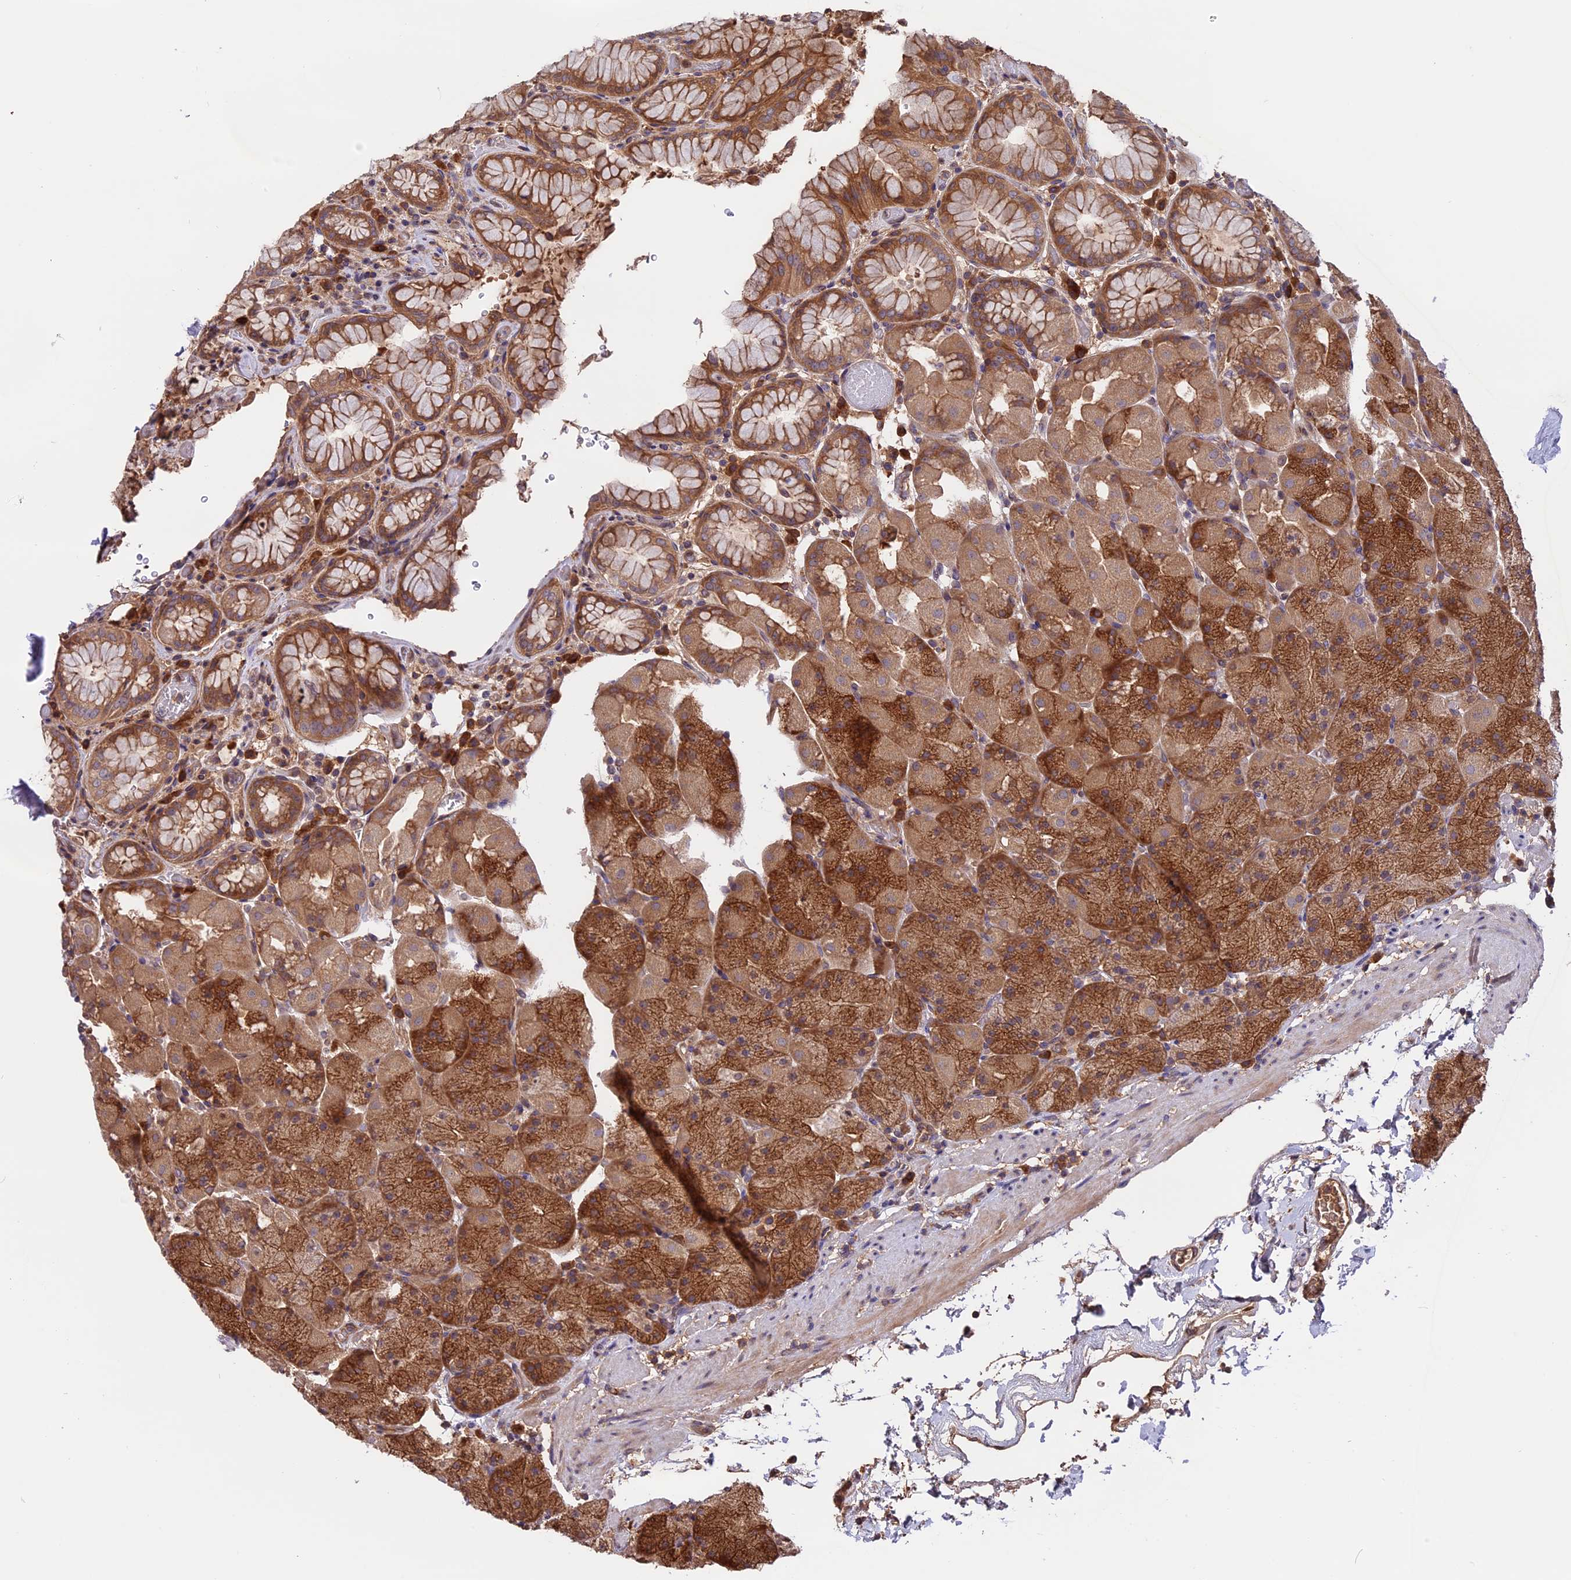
{"staining": {"intensity": "moderate", "quantity": ">75%", "location": "cytoplasmic/membranous"}, "tissue": "stomach", "cell_type": "Glandular cells", "image_type": "normal", "snomed": [{"axis": "morphology", "description": "Normal tissue, NOS"}, {"axis": "topography", "description": "Stomach, upper"}, {"axis": "topography", "description": "Stomach, lower"}], "caption": "DAB (3,3'-diaminobenzidine) immunohistochemical staining of normal stomach exhibits moderate cytoplasmic/membranous protein expression in about >75% of glandular cells. The staining was performed using DAB (3,3'-diaminobenzidine), with brown indicating positive protein expression. Nuclei are stained blue with hematoxylin.", "gene": "SETD6", "patient": {"sex": "male", "age": 67}}